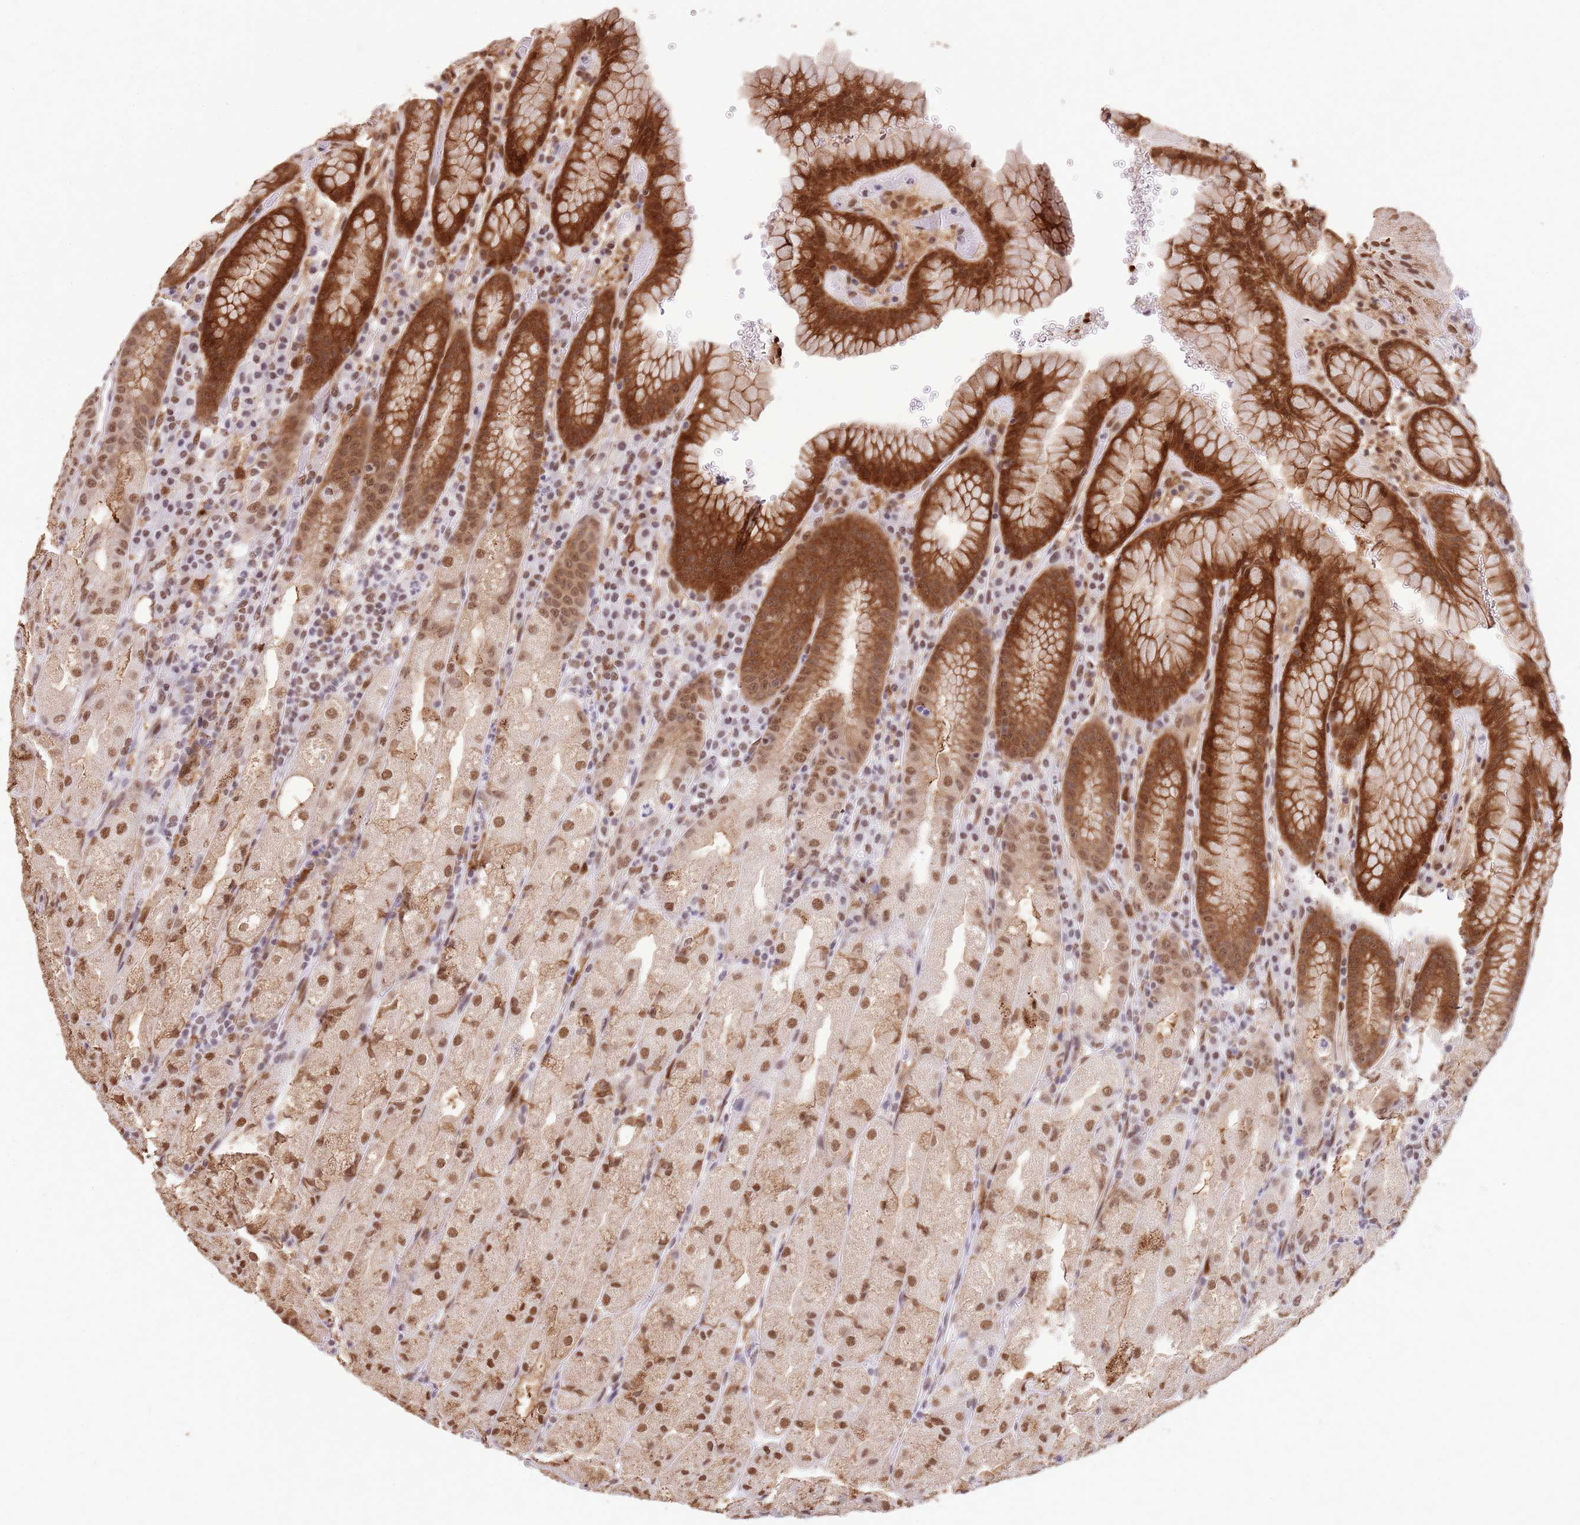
{"staining": {"intensity": "strong", "quantity": ">75%", "location": "cytoplasmic/membranous,nuclear"}, "tissue": "stomach", "cell_type": "Glandular cells", "image_type": "normal", "snomed": [{"axis": "morphology", "description": "Normal tissue, NOS"}, {"axis": "topography", "description": "Stomach, upper"}], "caption": "Protein staining shows strong cytoplasmic/membranous,nuclear expression in approximately >75% of glandular cells in unremarkable stomach. Nuclei are stained in blue.", "gene": "TRIM32", "patient": {"sex": "male", "age": 52}}